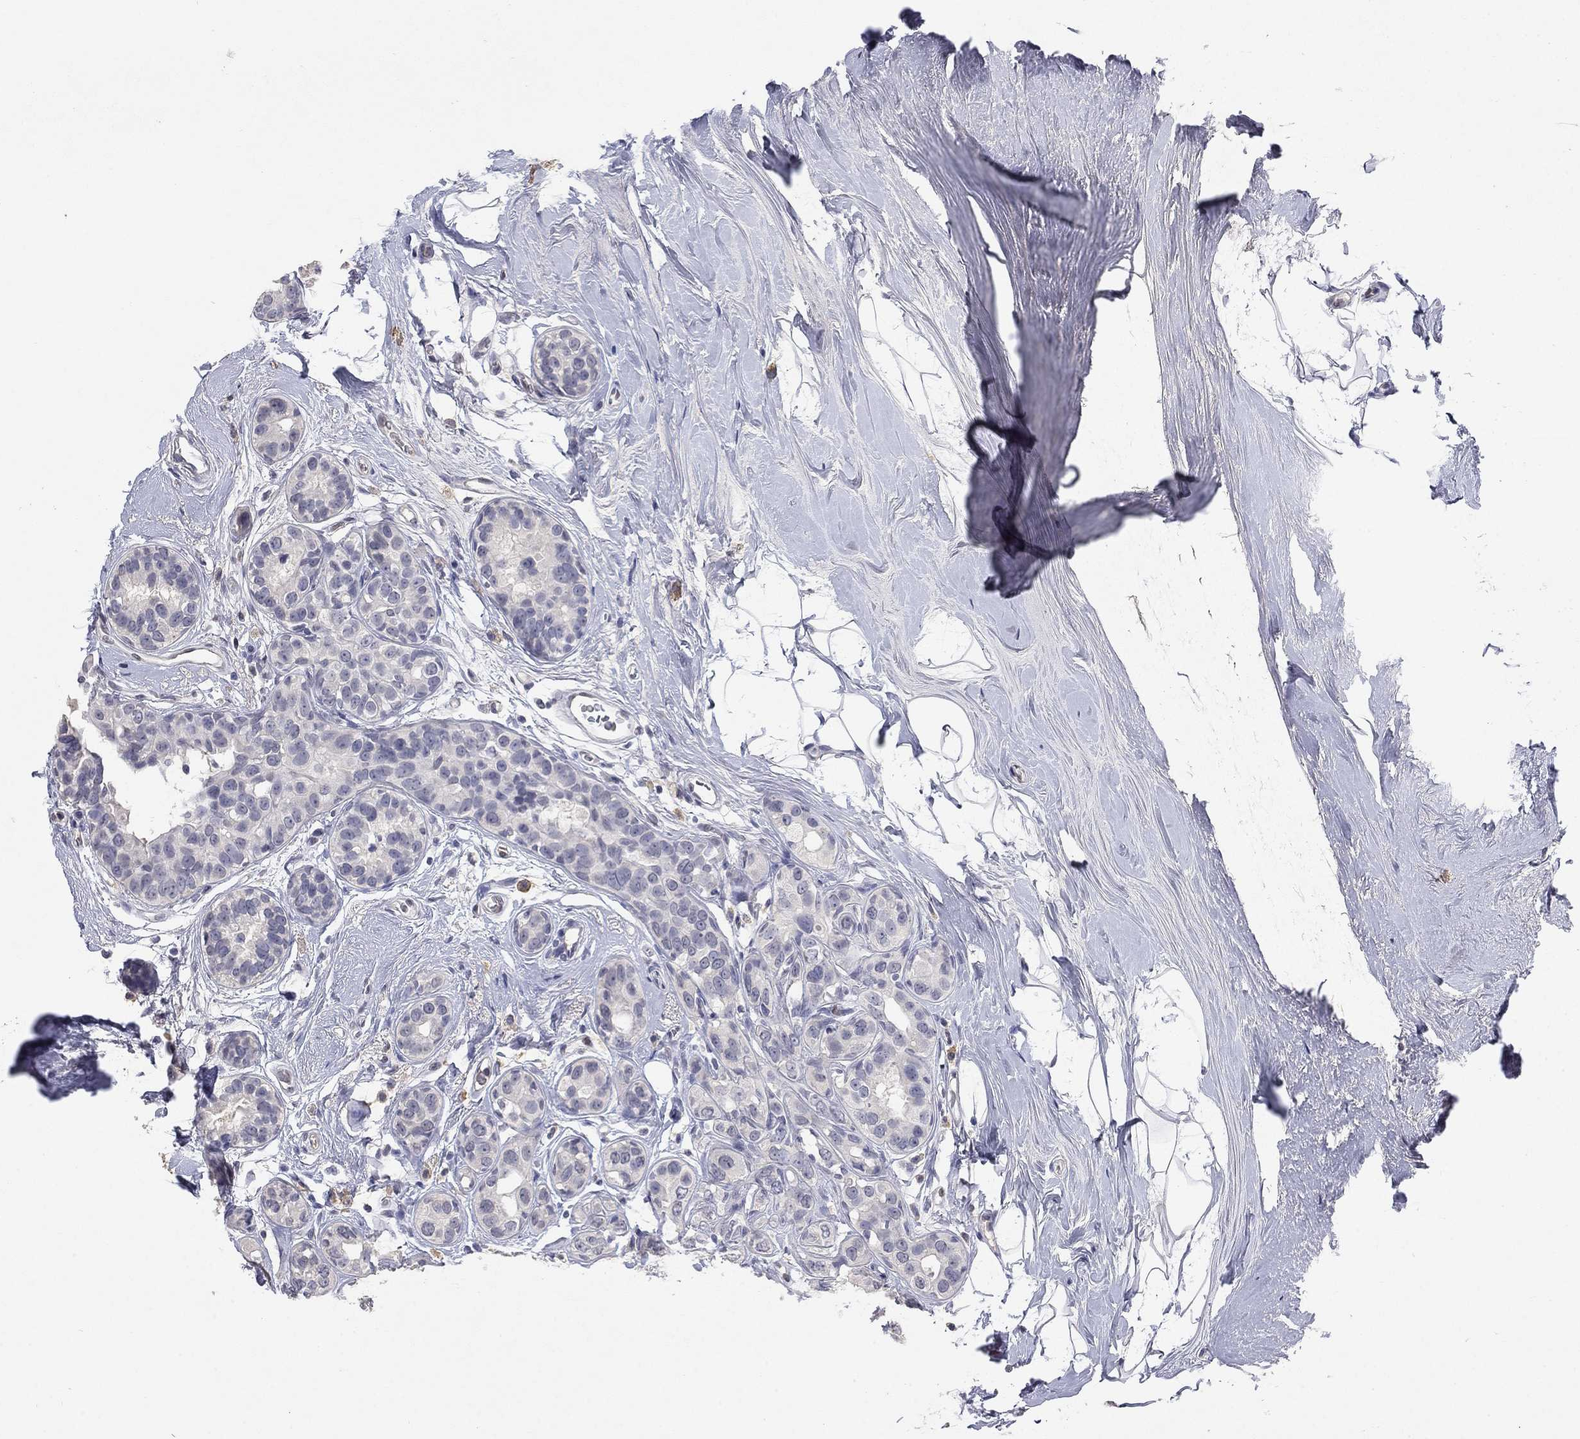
{"staining": {"intensity": "negative", "quantity": "none", "location": "none"}, "tissue": "breast cancer", "cell_type": "Tumor cells", "image_type": "cancer", "snomed": [{"axis": "morphology", "description": "Duct carcinoma"}, {"axis": "topography", "description": "Breast"}], "caption": "Human breast infiltrating ductal carcinoma stained for a protein using immunohistochemistry demonstrates no staining in tumor cells.", "gene": "SLC51A", "patient": {"sex": "female", "age": 55}}